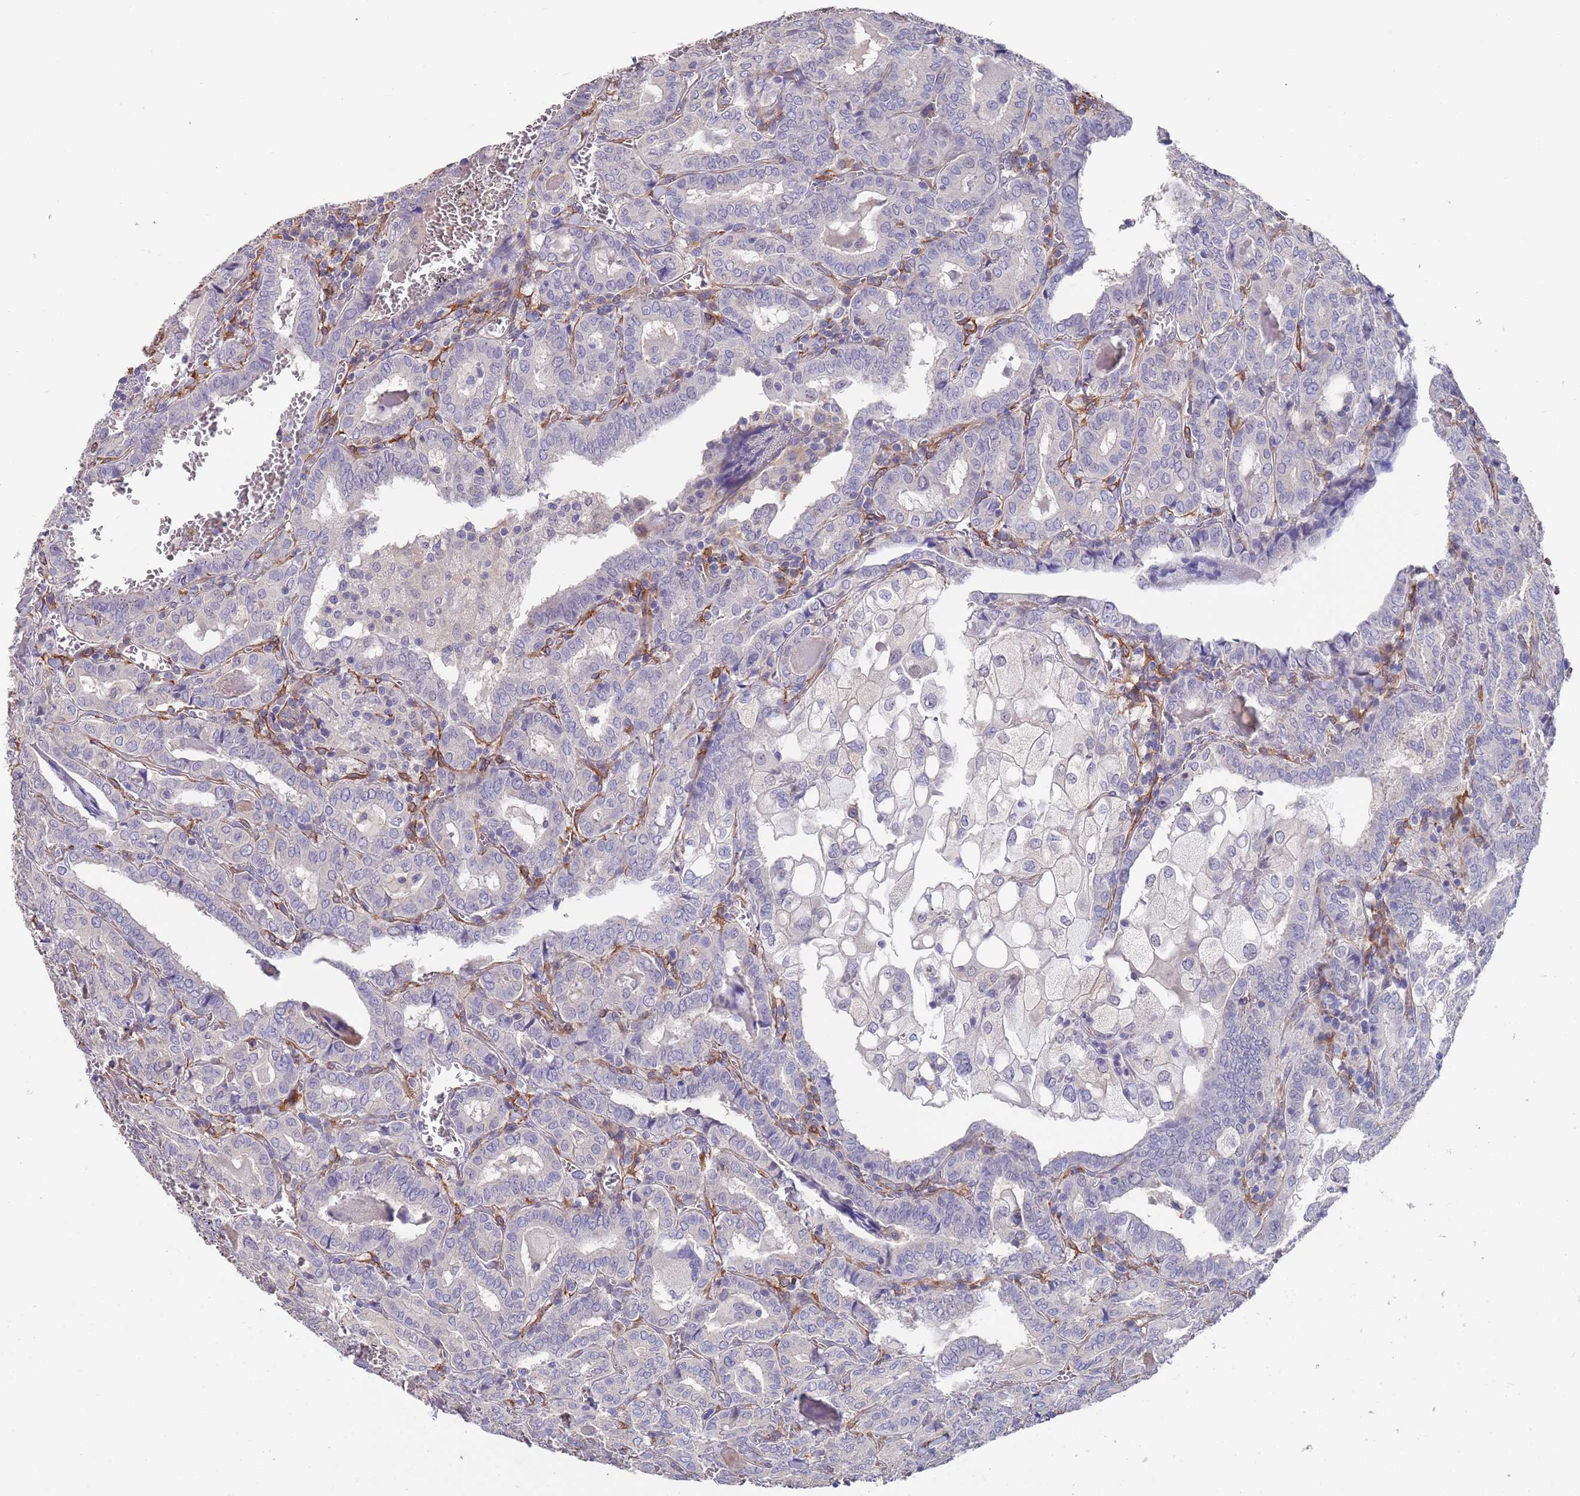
{"staining": {"intensity": "negative", "quantity": "none", "location": "none"}, "tissue": "thyroid cancer", "cell_type": "Tumor cells", "image_type": "cancer", "snomed": [{"axis": "morphology", "description": "Papillary adenocarcinoma, NOS"}, {"axis": "topography", "description": "Thyroid gland"}], "caption": "Immunohistochemistry (IHC) histopathology image of human thyroid cancer stained for a protein (brown), which displays no expression in tumor cells.", "gene": "ANK2", "patient": {"sex": "female", "age": 72}}